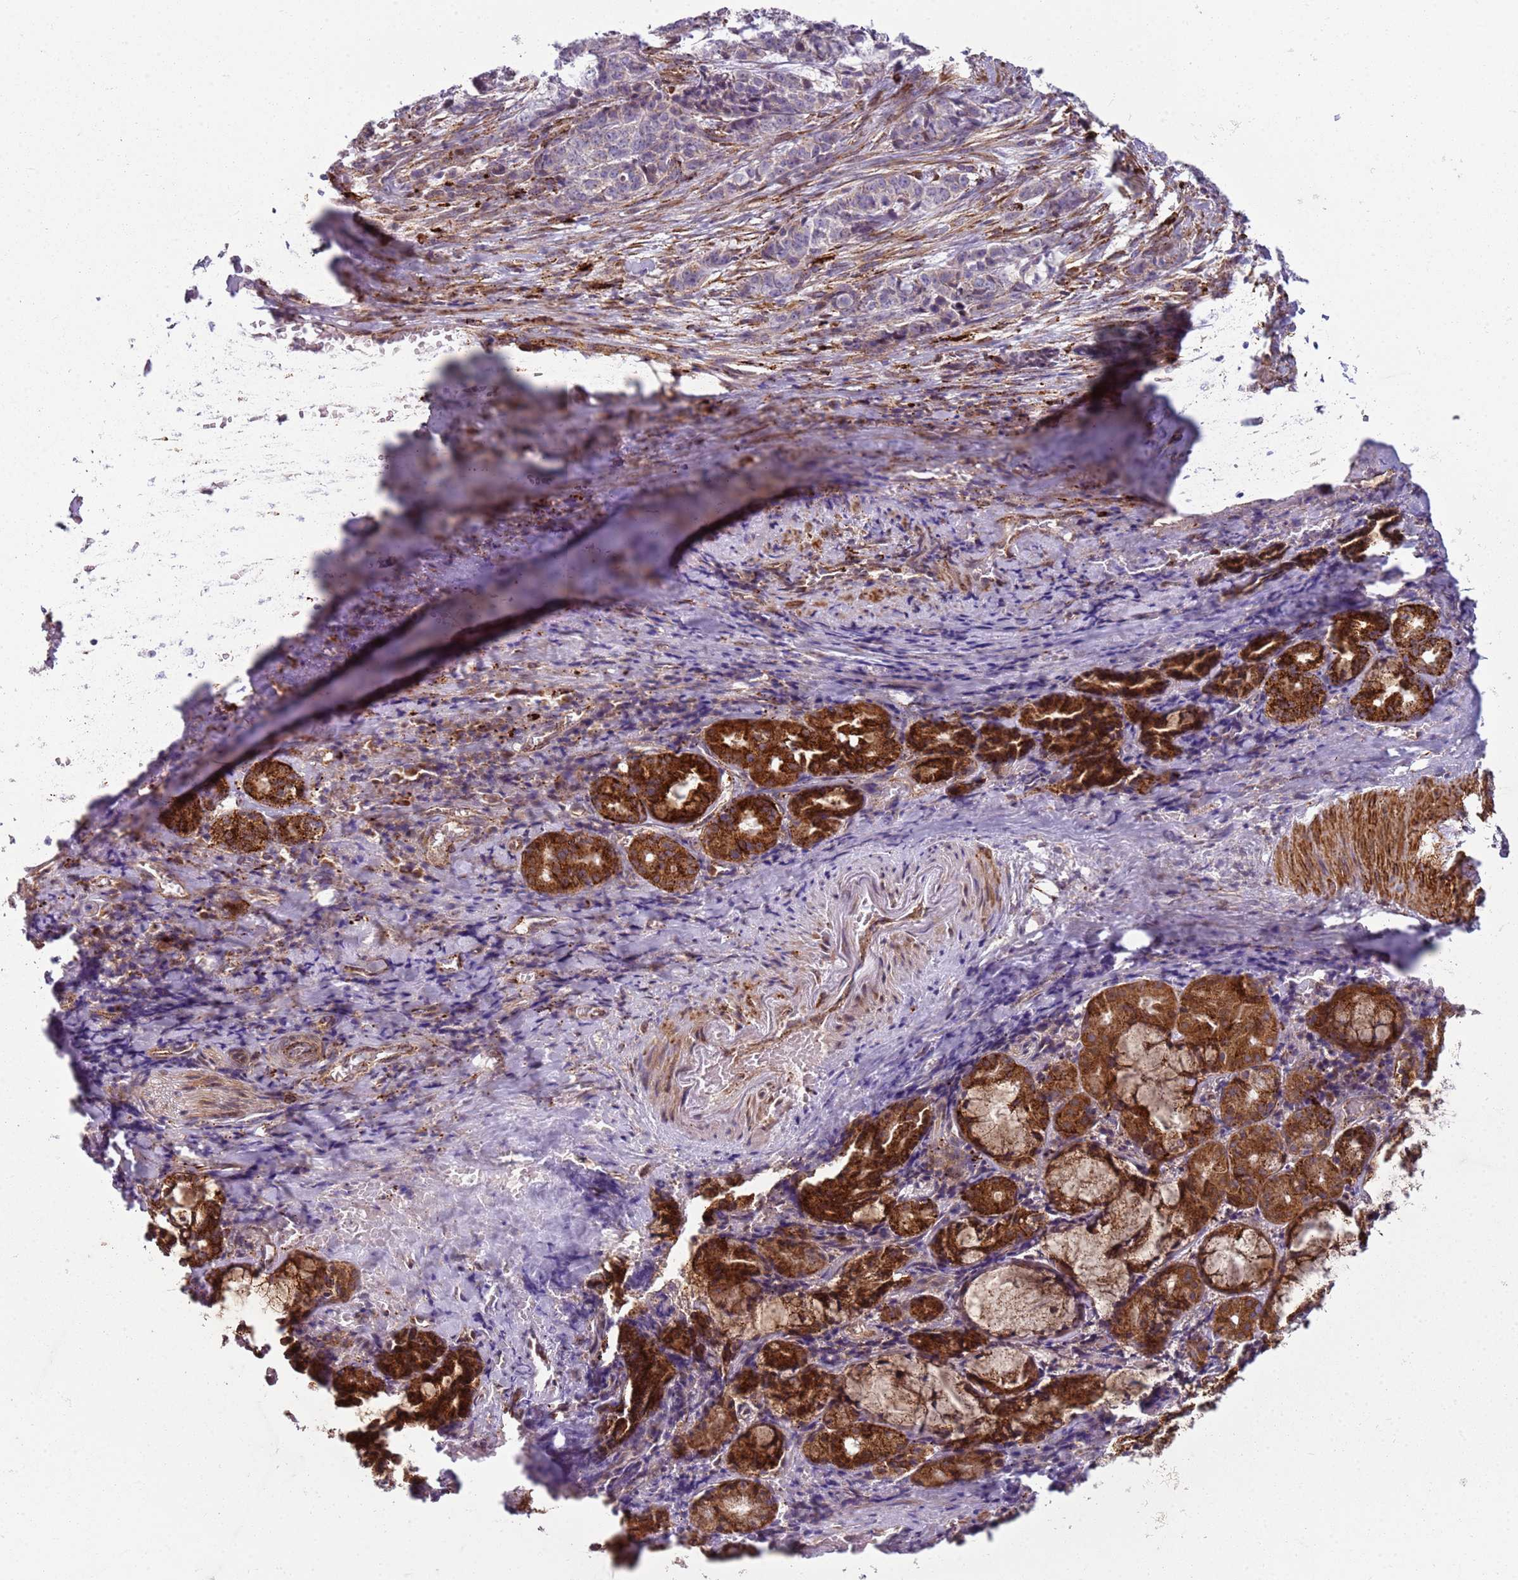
{"staining": {"intensity": "moderate", "quantity": ">75%", "location": "cytoplasmic/membranous"}, "tissue": "adipose tissue", "cell_type": "Adipocytes", "image_type": "normal", "snomed": [{"axis": "morphology", "description": "Normal tissue, NOS"}, {"axis": "morphology", "description": "Basal cell carcinoma"}, {"axis": "topography", "description": "Cartilage tissue"}, {"axis": "topography", "description": "Nasopharynx"}, {"axis": "topography", "description": "Oral tissue"}], "caption": "Brown immunohistochemical staining in normal adipose tissue shows moderate cytoplasmic/membranous positivity in approximately >75% of adipocytes. (Brightfield microscopy of DAB IHC at high magnification).", "gene": "PVRIG", "patient": {"sex": "female", "age": 77}}